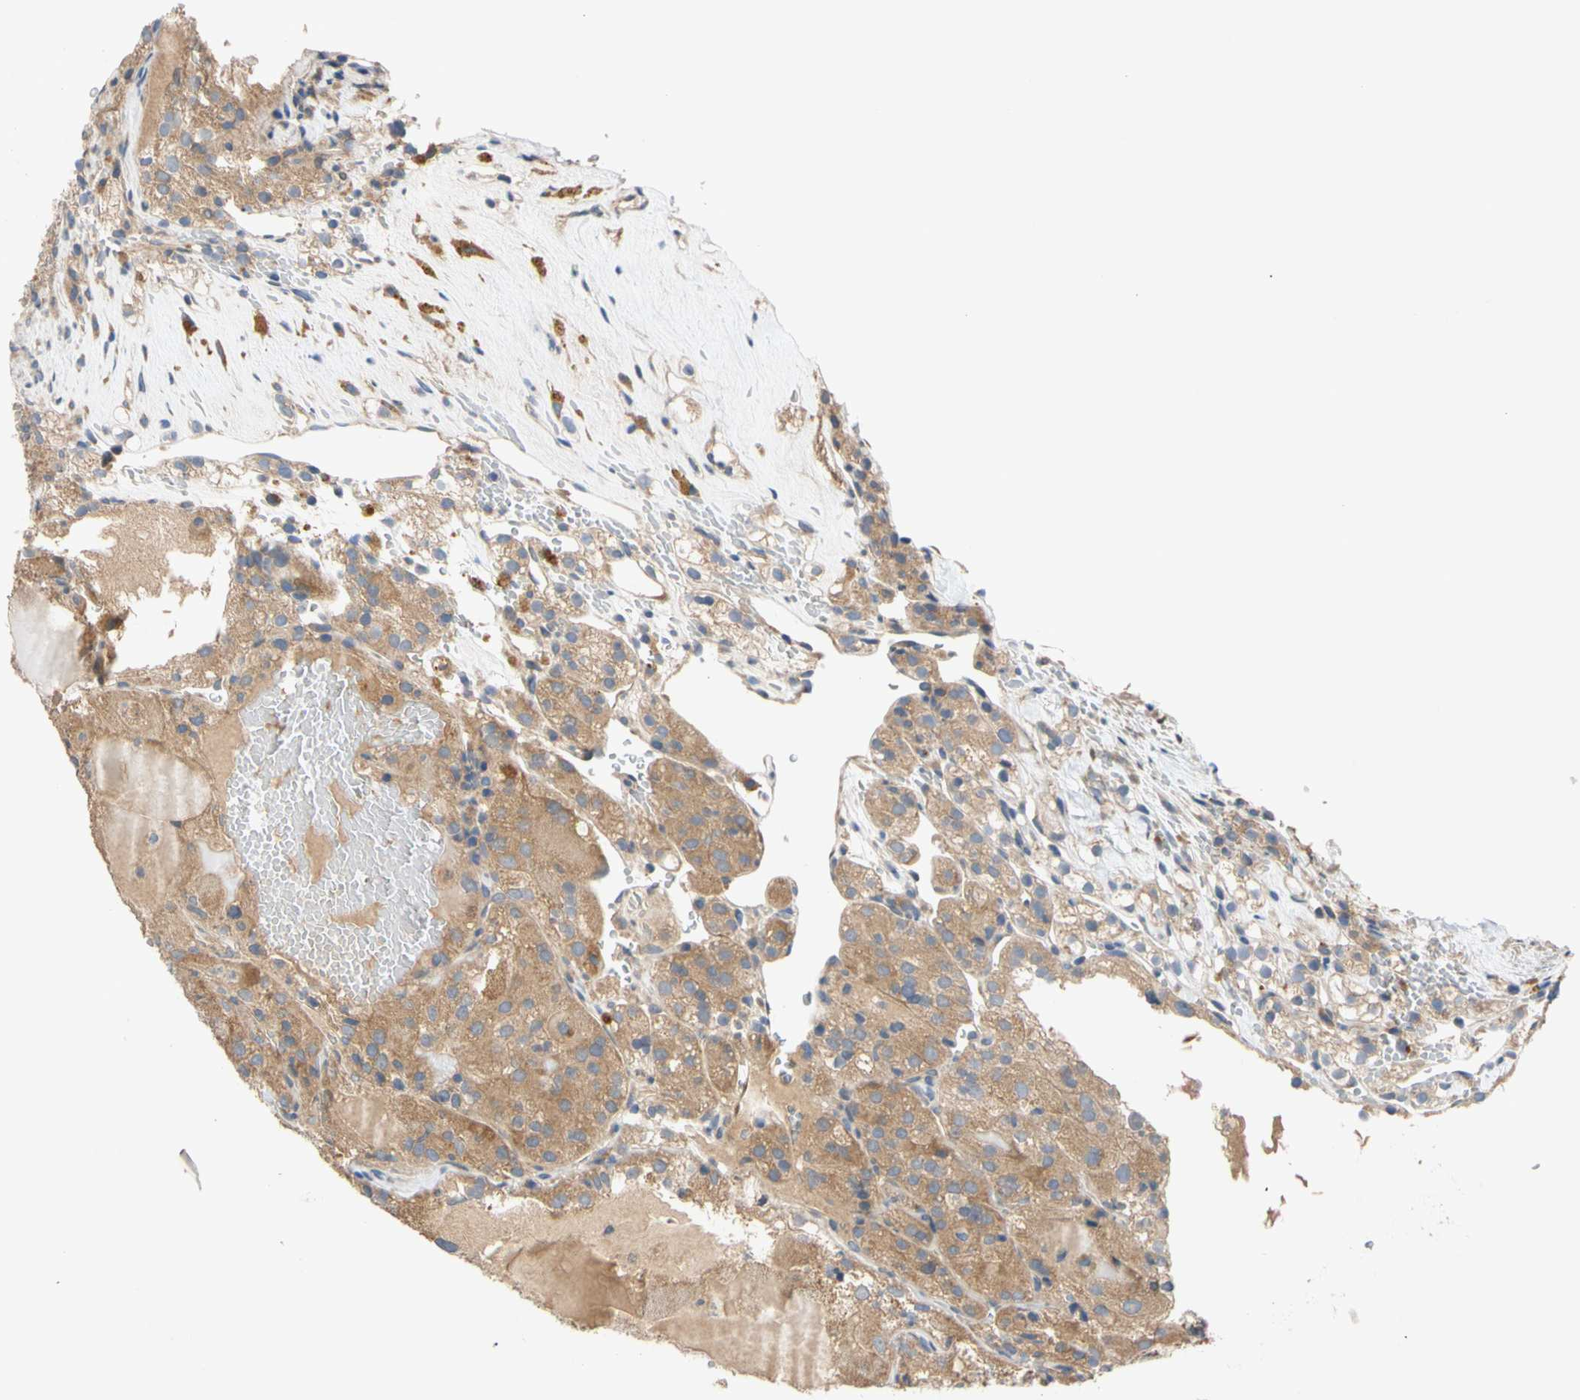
{"staining": {"intensity": "moderate", "quantity": ">75%", "location": "cytoplasmic/membranous"}, "tissue": "renal cancer", "cell_type": "Tumor cells", "image_type": "cancer", "snomed": [{"axis": "morphology", "description": "Normal tissue, NOS"}, {"axis": "morphology", "description": "Adenocarcinoma, NOS"}, {"axis": "topography", "description": "Kidney"}], "caption": "Protein analysis of adenocarcinoma (renal) tissue shows moderate cytoplasmic/membranous staining in about >75% of tumor cells.", "gene": "MBTPS2", "patient": {"sex": "male", "age": 61}}